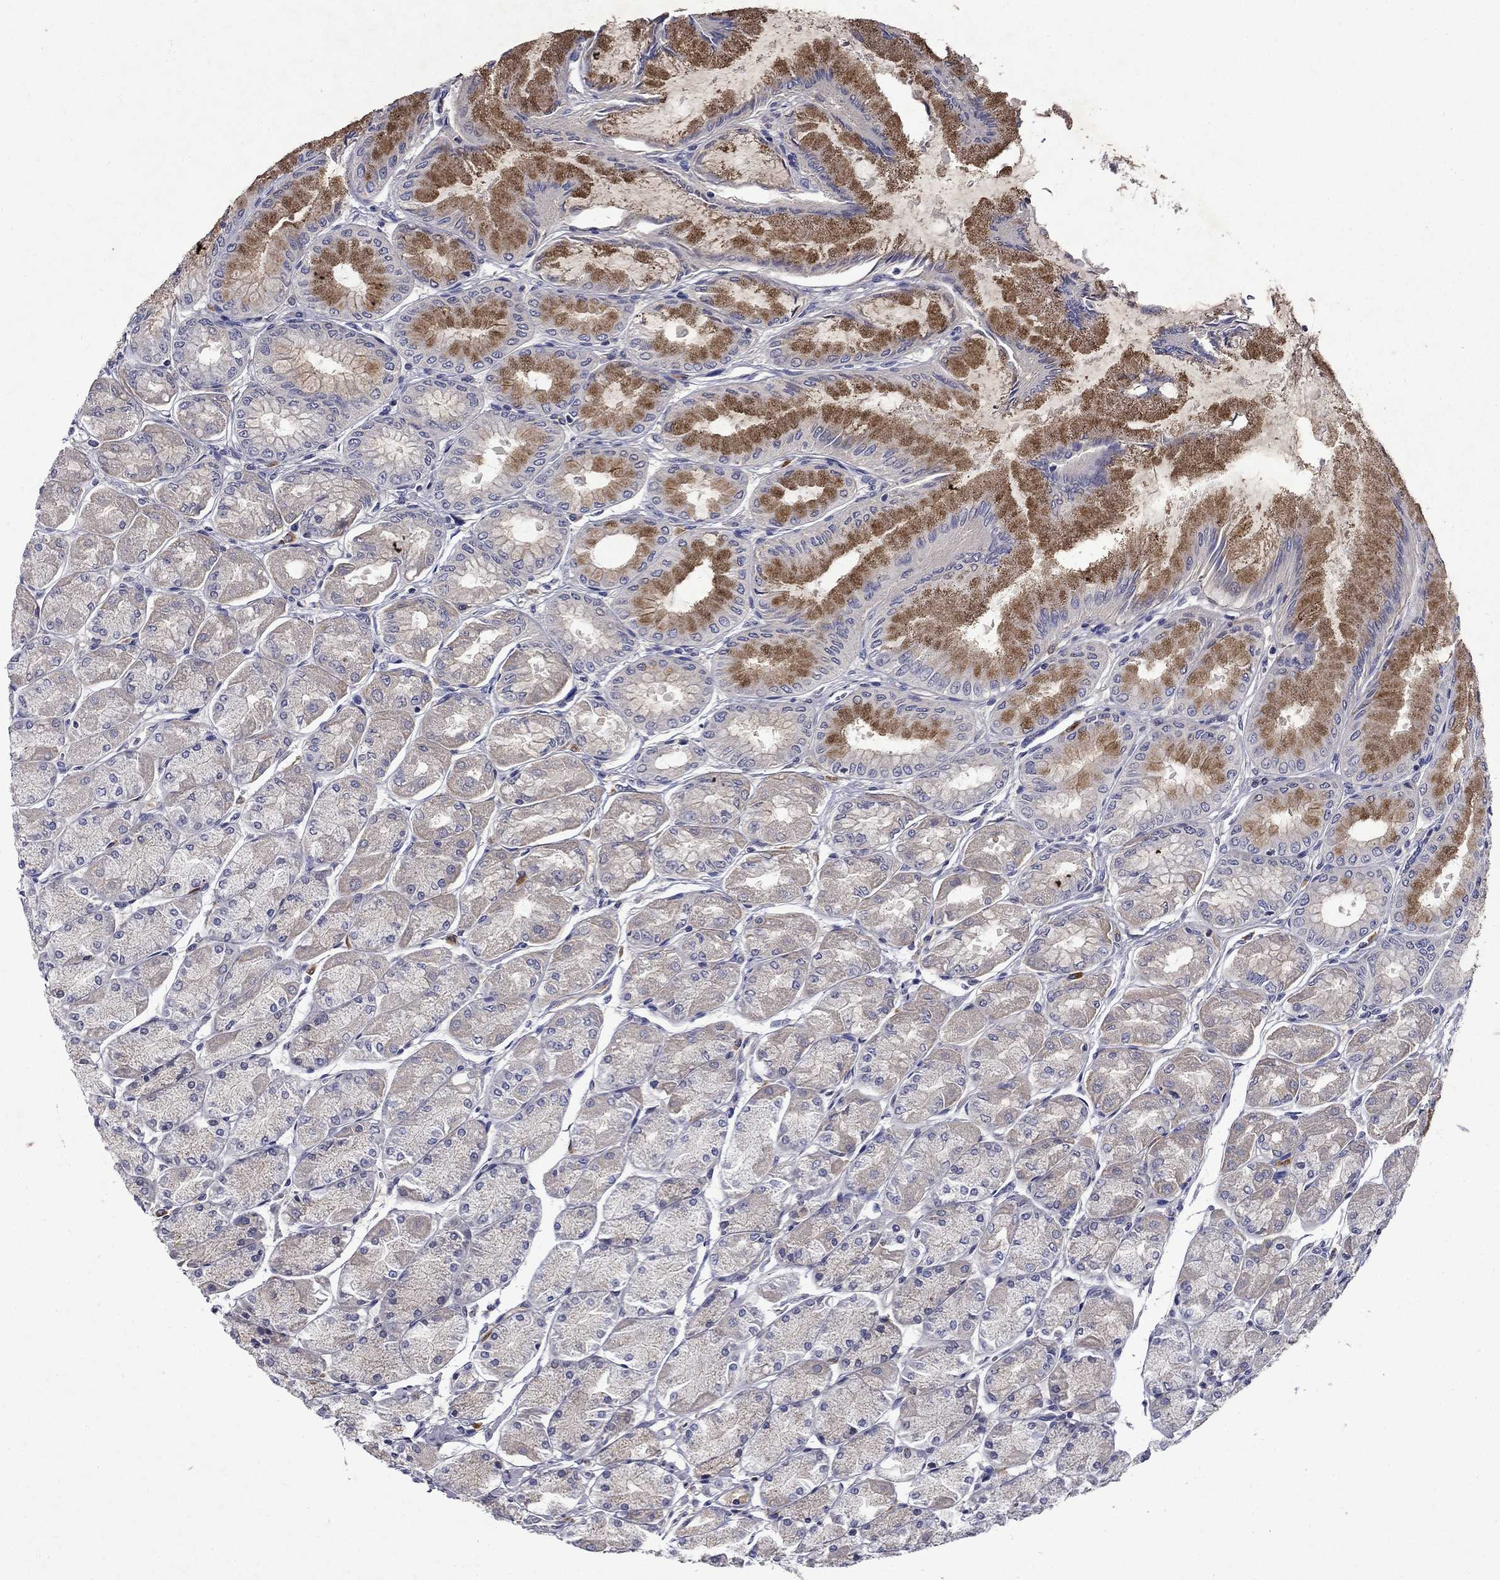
{"staining": {"intensity": "moderate", "quantity": "<25%", "location": "cytoplasmic/membranous"}, "tissue": "stomach", "cell_type": "Glandular cells", "image_type": "normal", "snomed": [{"axis": "morphology", "description": "Normal tissue, NOS"}, {"axis": "topography", "description": "Stomach, upper"}], "caption": "A histopathology image showing moderate cytoplasmic/membranous staining in approximately <25% of glandular cells in normal stomach, as visualized by brown immunohistochemical staining.", "gene": "STAB2", "patient": {"sex": "male", "age": 60}}